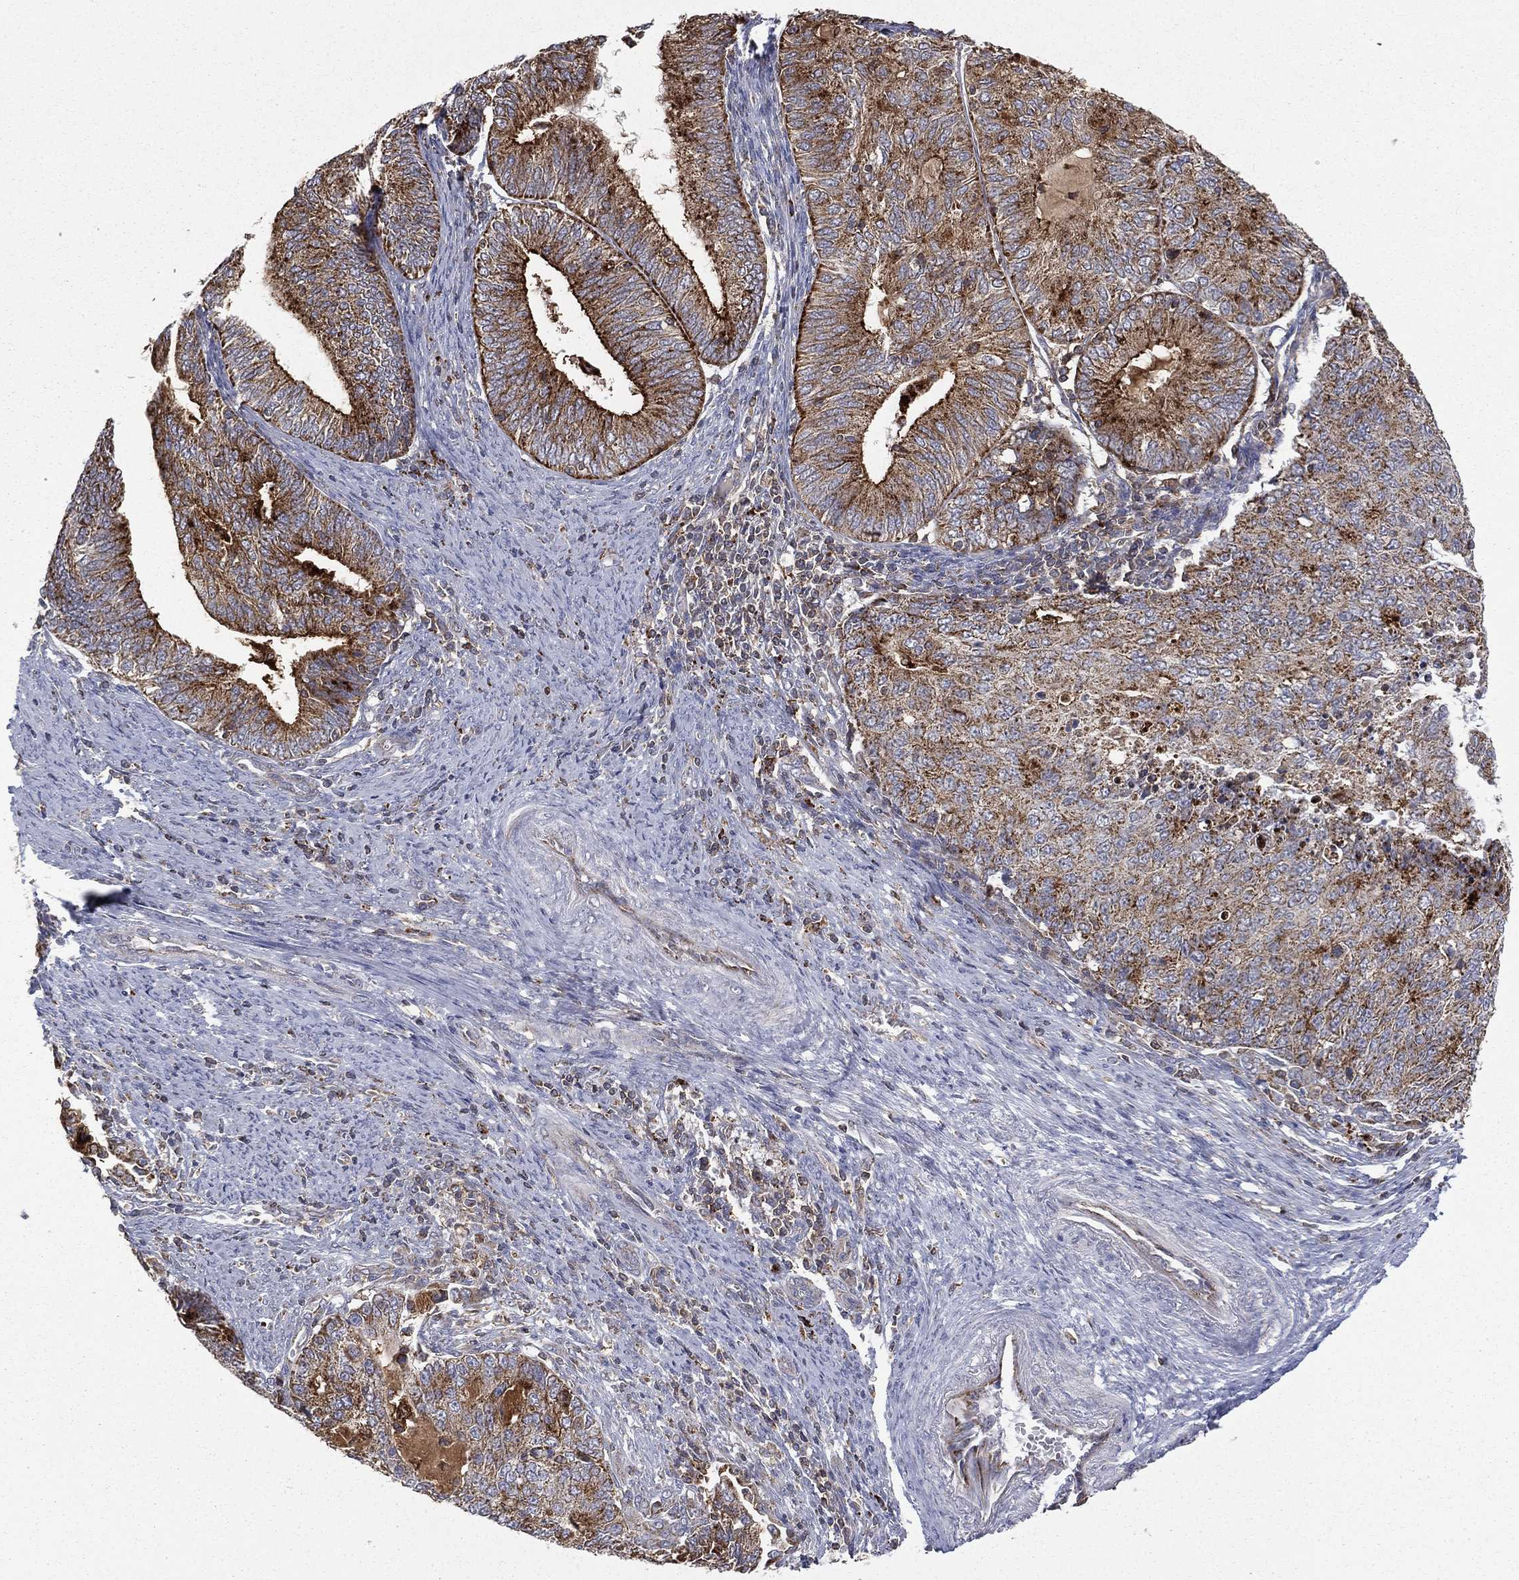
{"staining": {"intensity": "strong", "quantity": ">75%", "location": "cytoplasmic/membranous"}, "tissue": "endometrial cancer", "cell_type": "Tumor cells", "image_type": "cancer", "snomed": [{"axis": "morphology", "description": "Adenocarcinoma, NOS"}, {"axis": "topography", "description": "Endometrium"}], "caption": "Endometrial adenocarcinoma stained for a protein (brown) demonstrates strong cytoplasmic/membranous positive staining in about >75% of tumor cells.", "gene": "RIN3", "patient": {"sex": "female", "age": 82}}